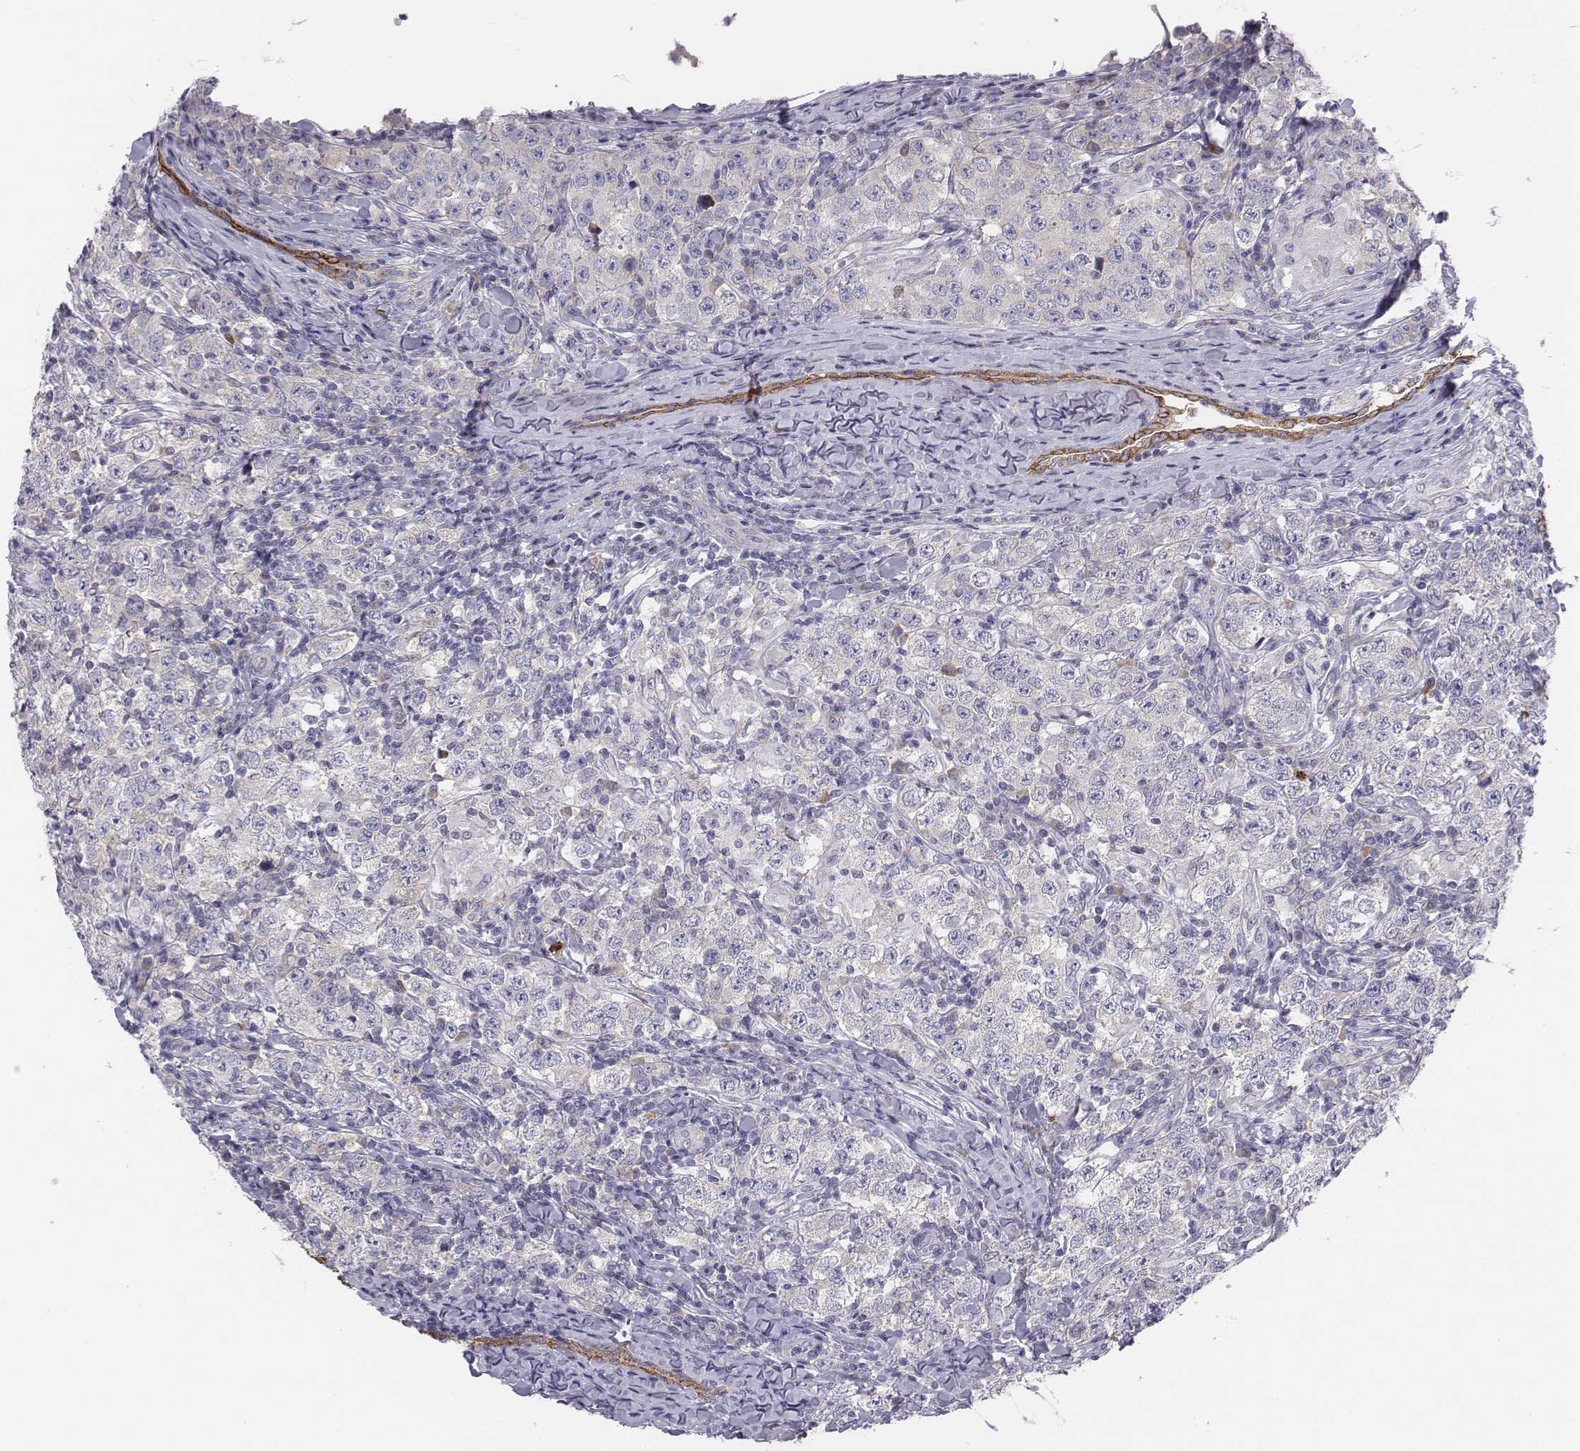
{"staining": {"intensity": "negative", "quantity": "none", "location": "none"}, "tissue": "testis cancer", "cell_type": "Tumor cells", "image_type": "cancer", "snomed": [{"axis": "morphology", "description": "Seminoma, NOS"}, {"axis": "morphology", "description": "Carcinoma, Embryonal, NOS"}, {"axis": "topography", "description": "Testis"}], "caption": "Human testis cancer (seminoma) stained for a protein using immunohistochemistry exhibits no expression in tumor cells.", "gene": "CHST14", "patient": {"sex": "male", "age": 41}}